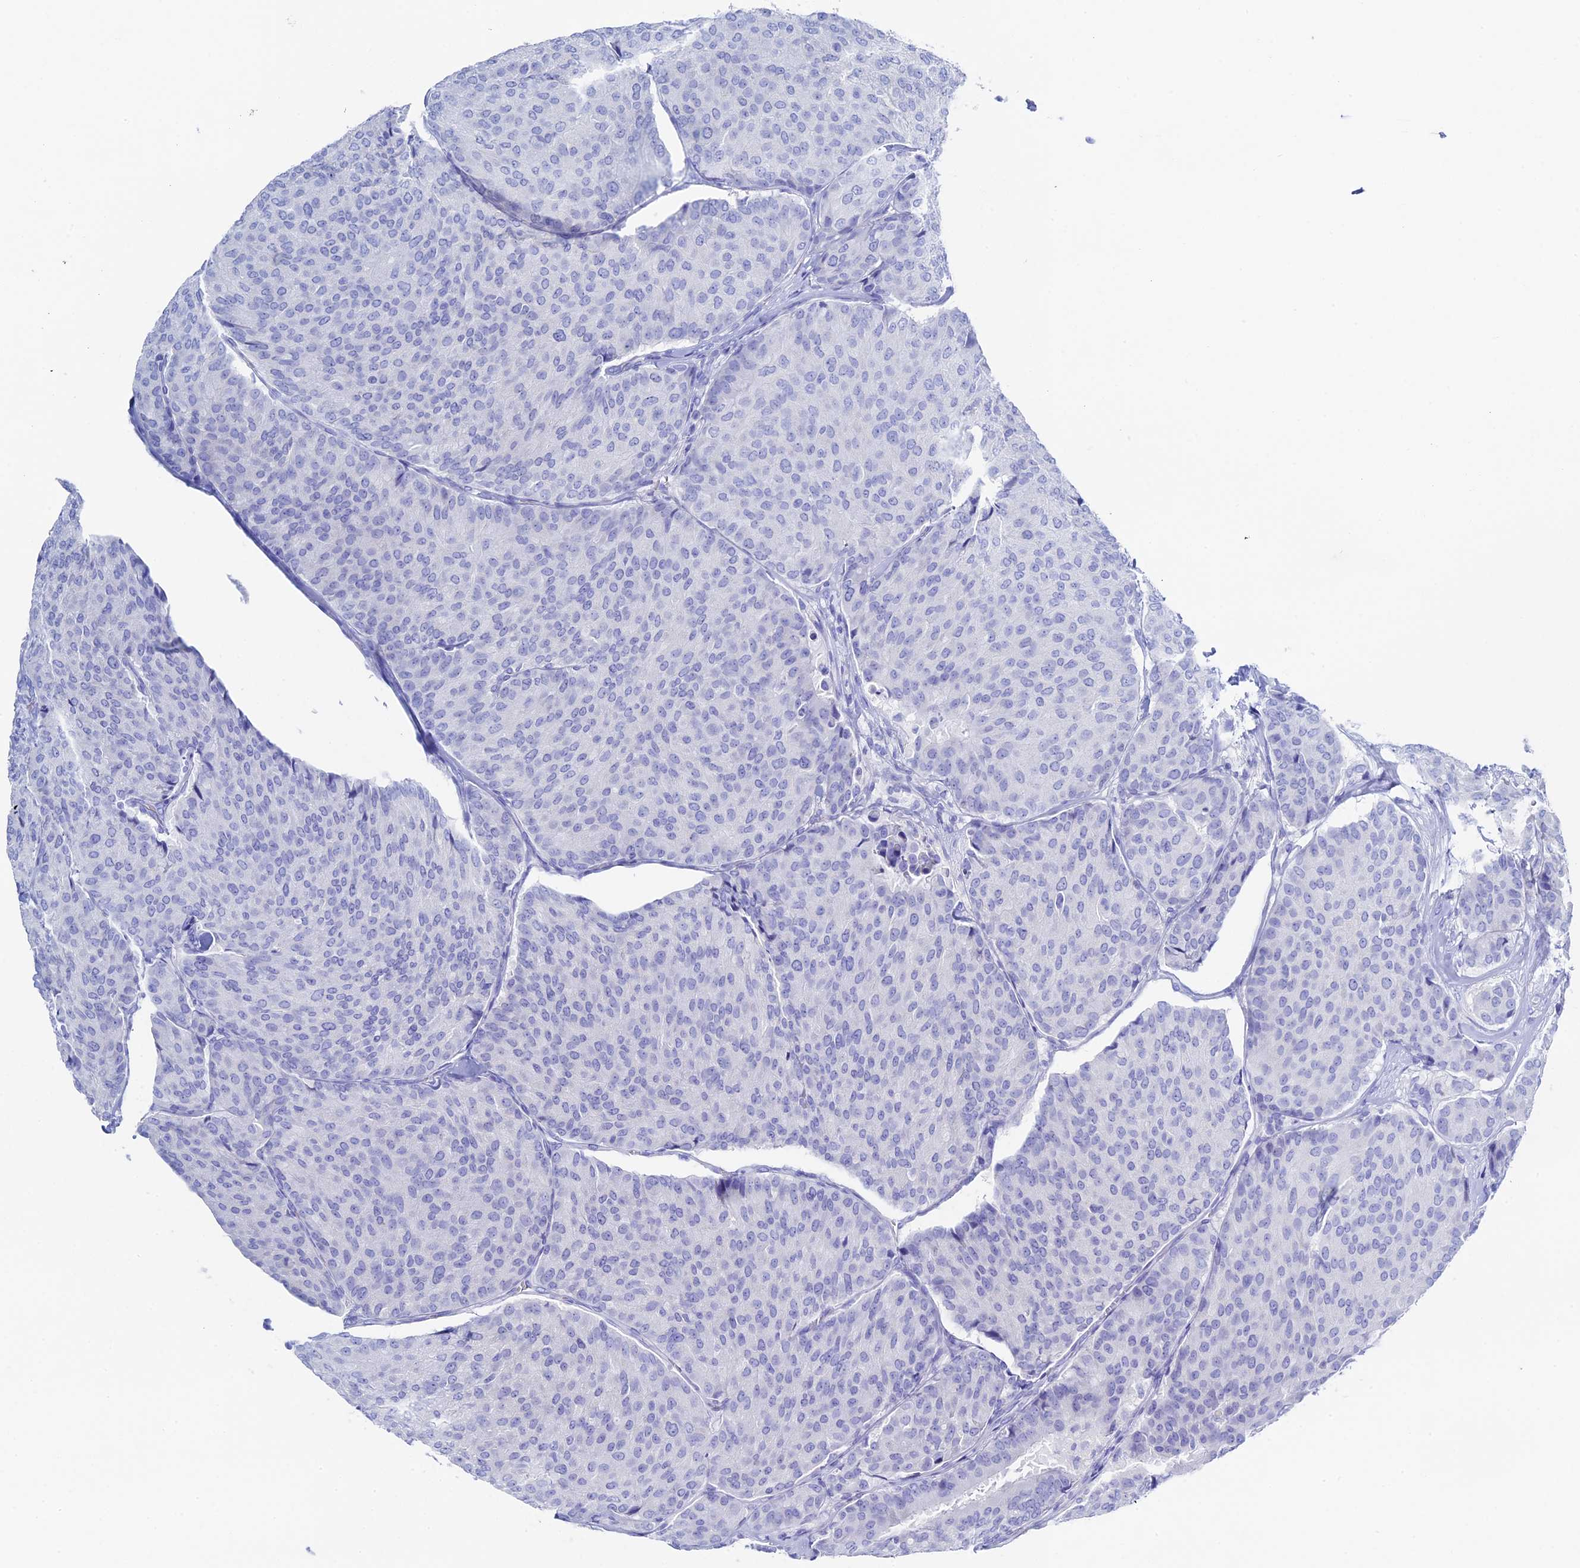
{"staining": {"intensity": "negative", "quantity": "none", "location": "none"}, "tissue": "breast cancer", "cell_type": "Tumor cells", "image_type": "cancer", "snomed": [{"axis": "morphology", "description": "Duct carcinoma"}, {"axis": "topography", "description": "Breast"}], "caption": "Photomicrograph shows no protein positivity in tumor cells of breast cancer tissue.", "gene": "UNC119", "patient": {"sex": "female", "age": 75}}